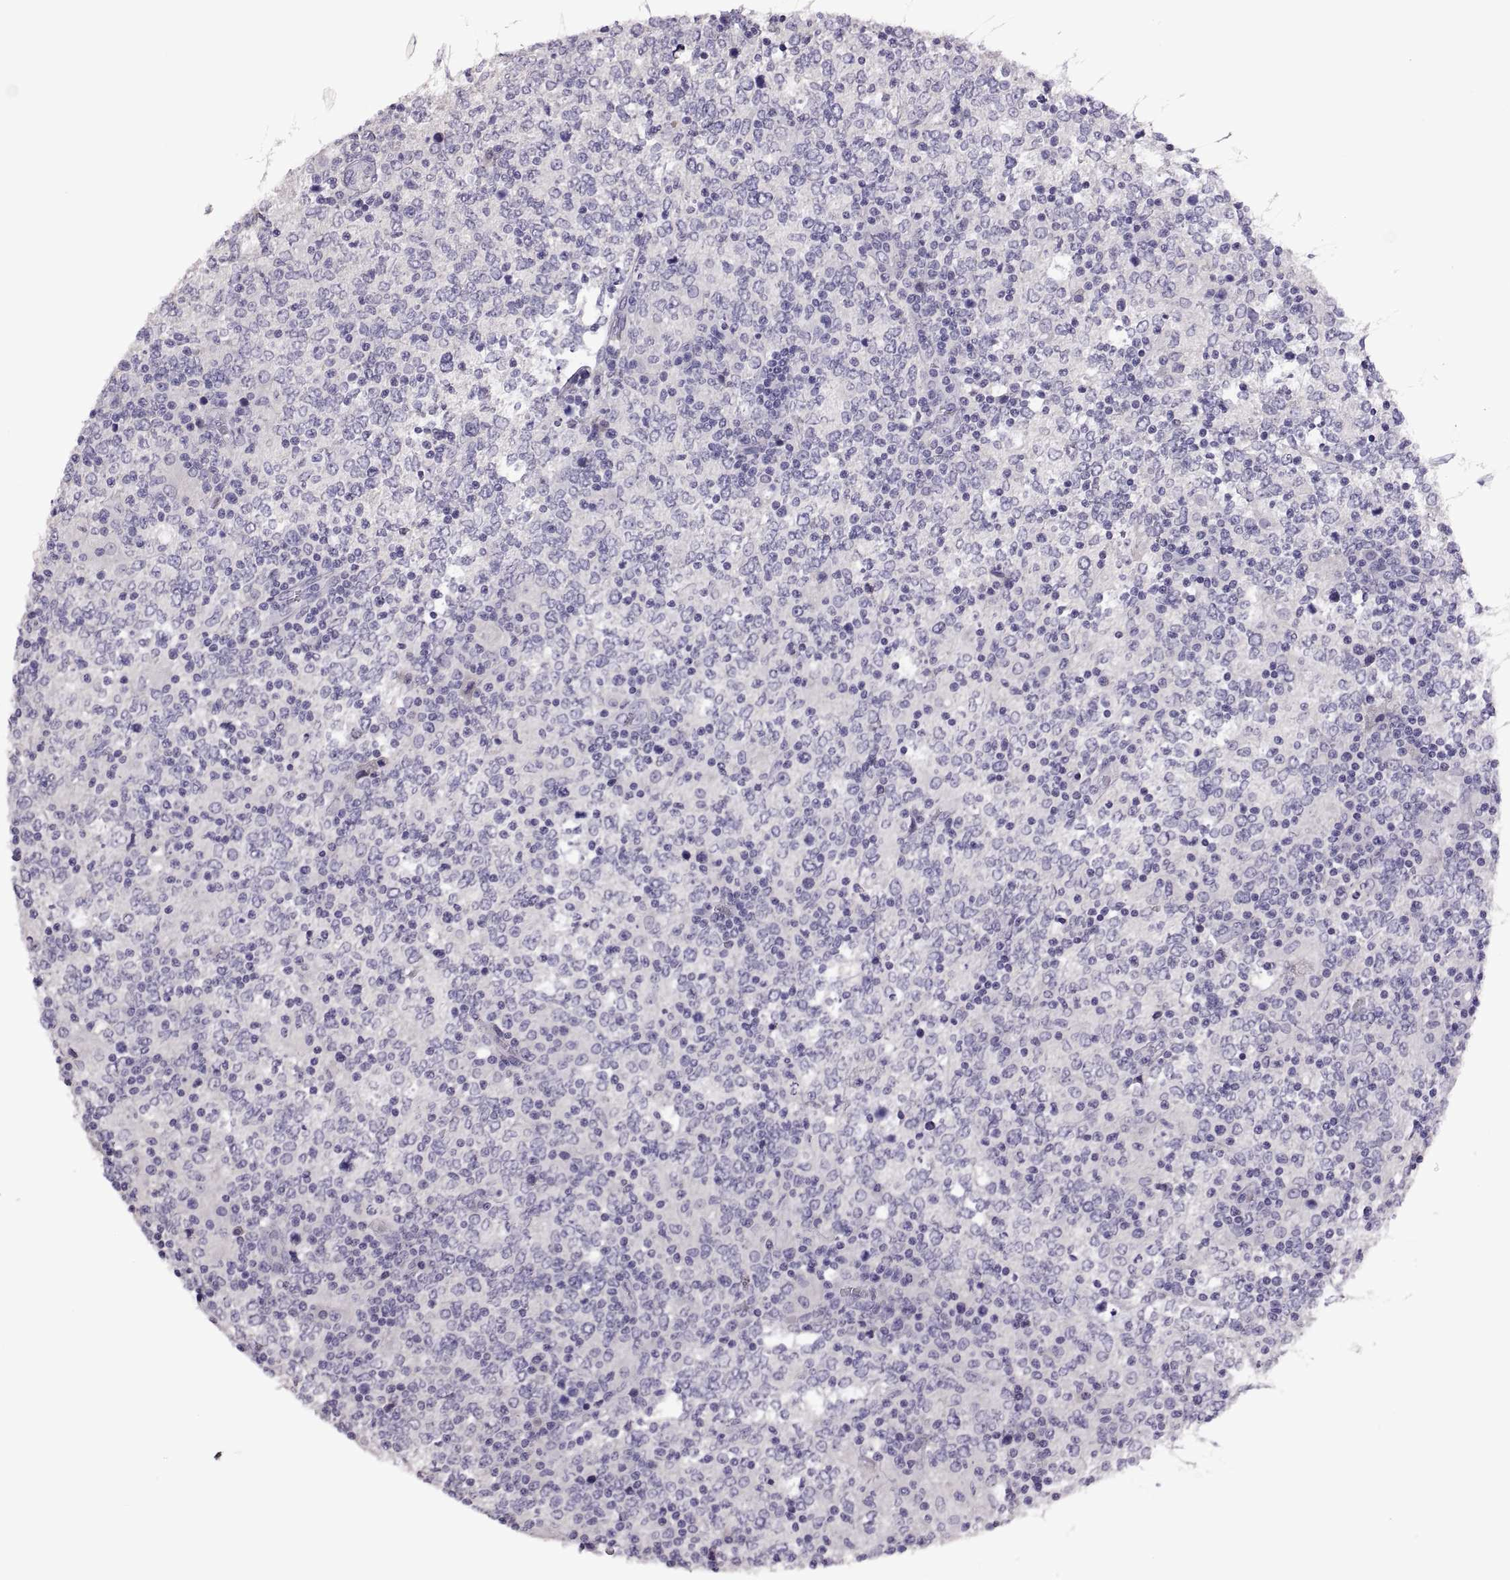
{"staining": {"intensity": "negative", "quantity": "none", "location": "none"}, "tissue": "lymphoma", "cell_type": "Tumor cells", "image_type": "cancer", "snomed": [{"axis": "morphology", "description": "Malignant lymphoma, non-Hodgkin's type, High grade"}, {"axis": "topography", "description": "Lymph node"}], "caption": "Immunohistochemistry (IHC) photomicrograph of human high-grade malignant lymphoma, non-Hodgkin's type stained for a protein (brown), which displays no expression in tumor cells.", "gene": "TBX19", "patient": {"sex": "female", "age": 84}}